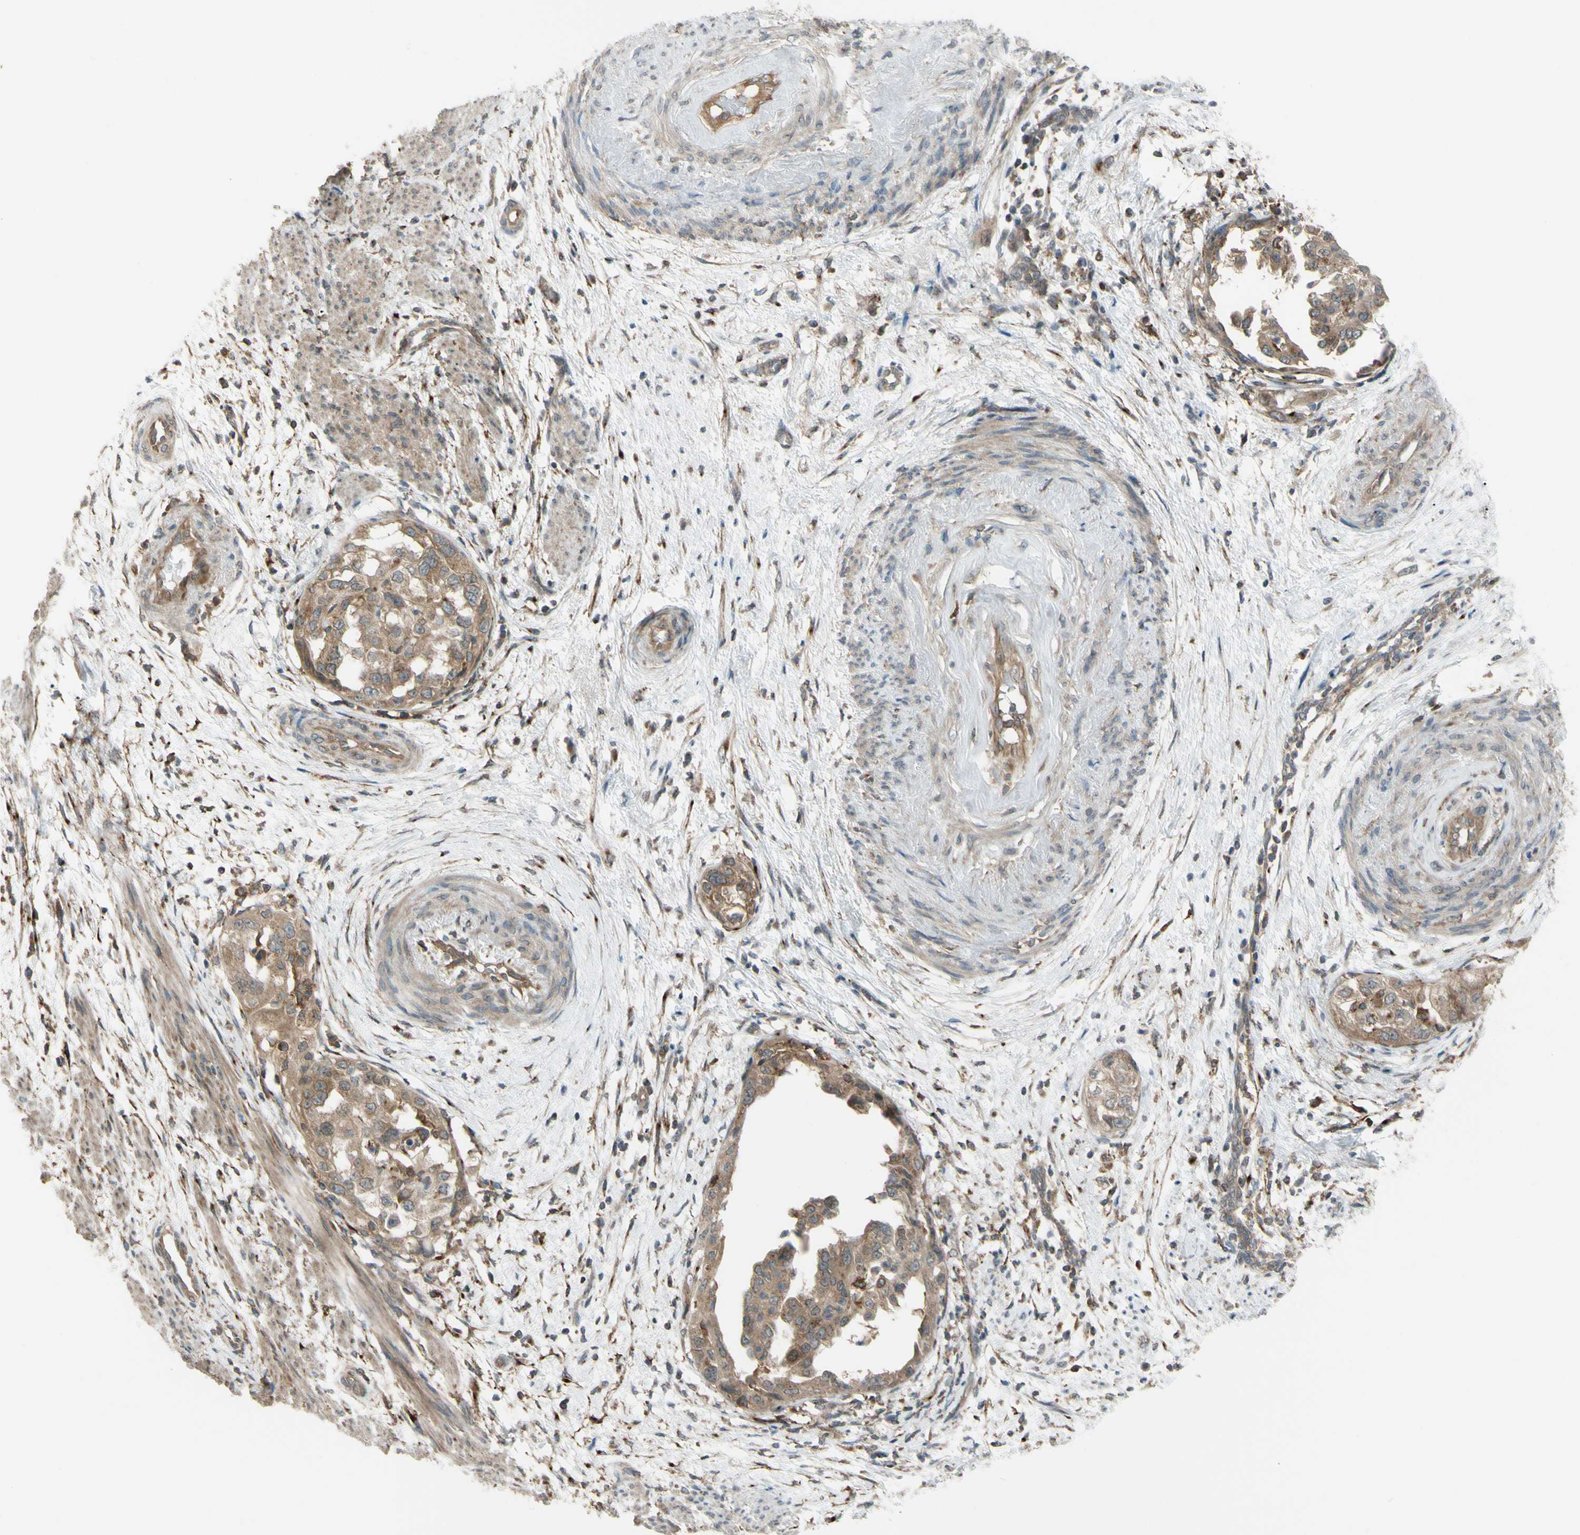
{"staining": {"intensity": "weak", "quantity": ">75%", "location": "cytoplasmic/membranous,nuclear"}, "tissue": "endometrial cancer", "cell_type": "Tumor cells", "image_type": "cancer", "snomed": [{"axis": "morphology", "description": "Adenocarcinoma, NOS"}, {"axis": "topography", "description": "Endometrium"}], "caption": "High-power microscopy captured an immunohistochemistry (IHC) micrograph of adenocarcinoma (endometrial), revealing weak cytoplasmic/membranous and nuclear staining in approximately >75% of tumor cells.", "gene": "FLII", "patient": {"sex": "female", "age": 85}}